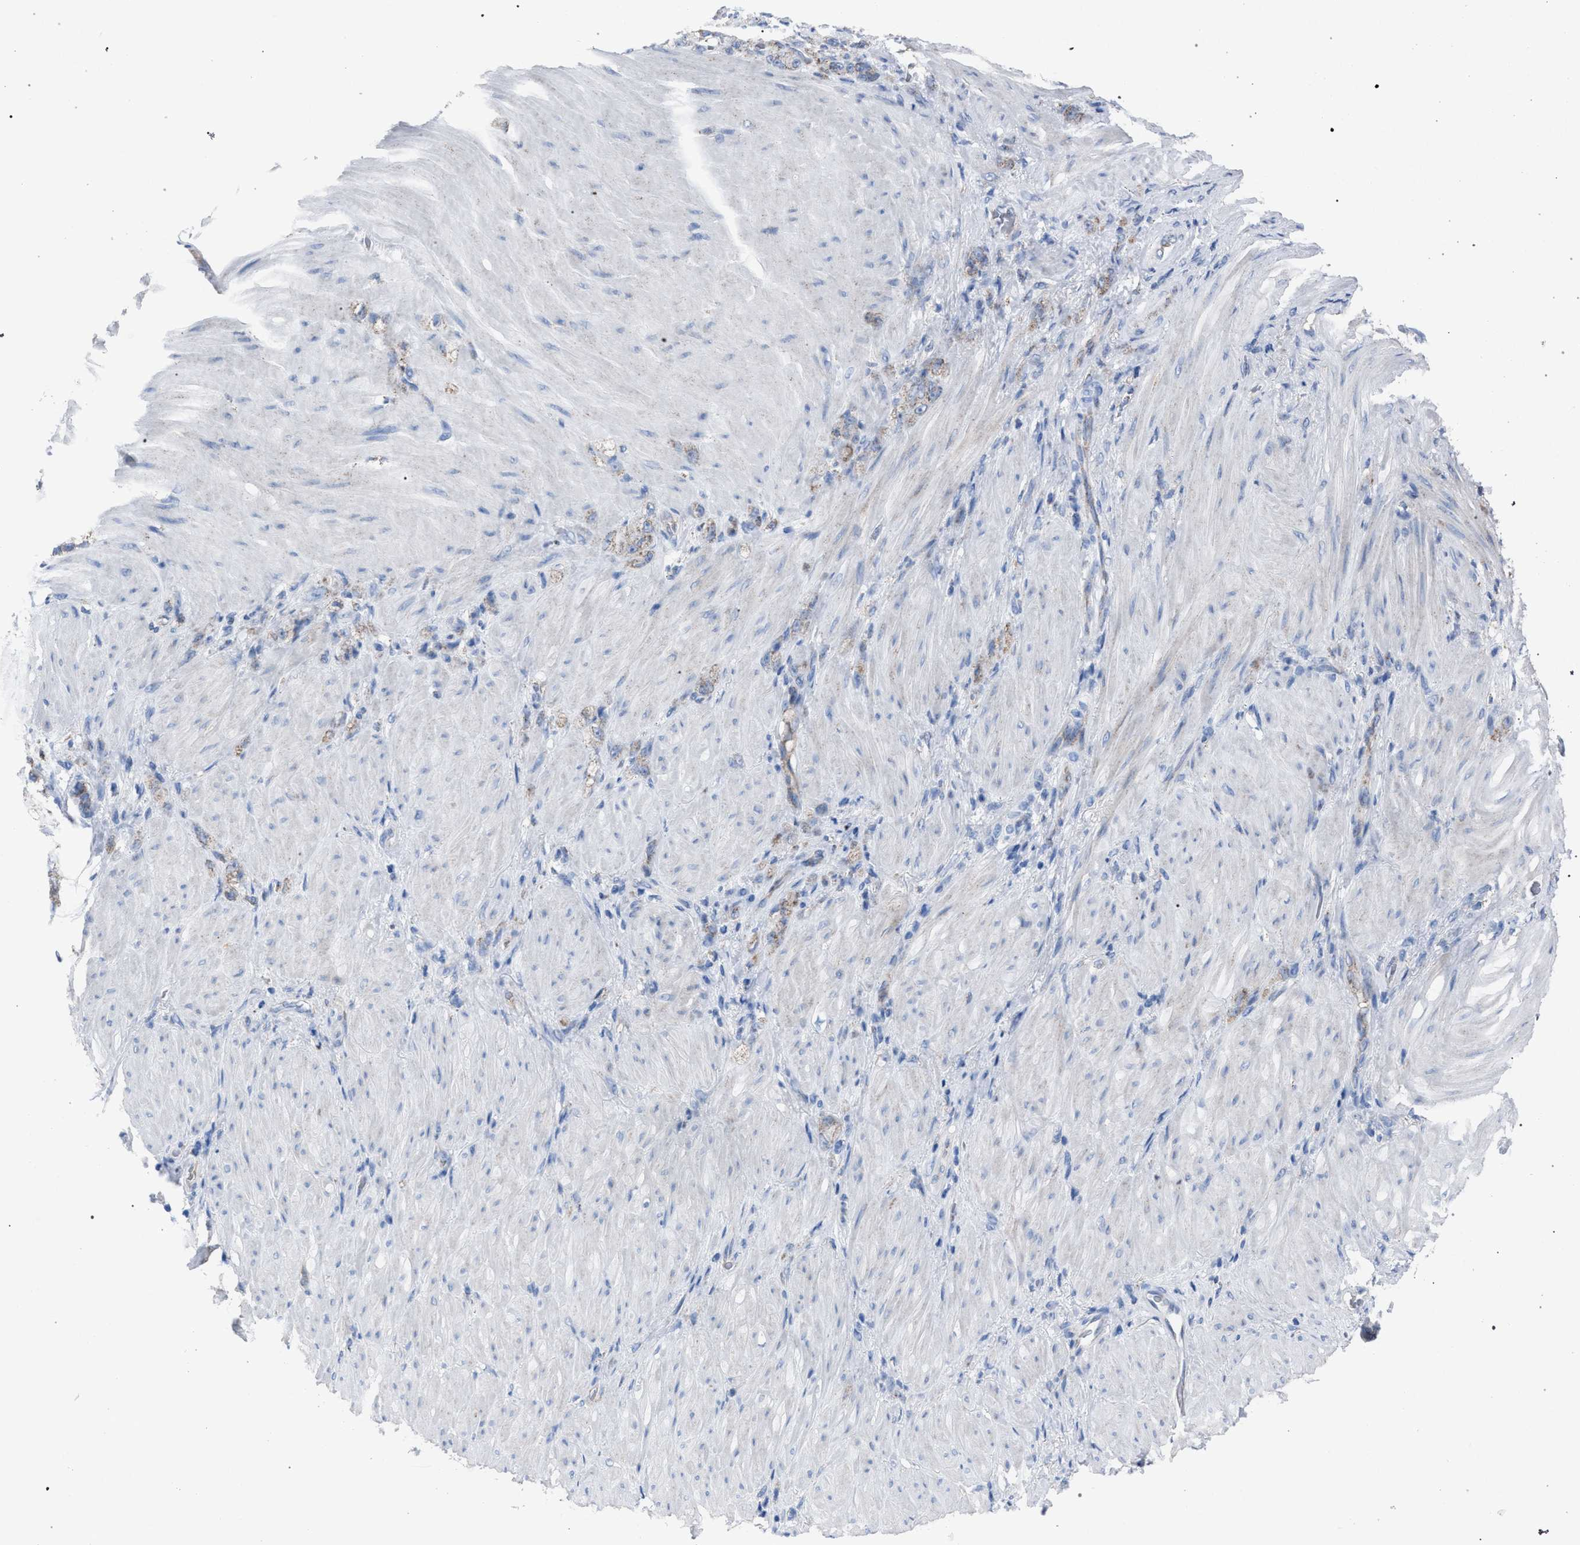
{"staining": {"intensity": "weak", "quantity": "<25%", "location": "cytoplasmic/membranous"}, "tissue": "stomach cancer", "cell_type": "Tumor cells", "image_type": "cancer", "snomed": [{"axis": "morphology", "description": "Normal tissue, NOS"}, {"axis": "morphology", "description": "Adenocarcinoma, NOS"}, {"axis": "topography", "description": "Stomach"}], "caption": "Stomach cancer was stained to show a protein in brown. There is no significant staining in tumor cells.", "gene": "HSD17B4", "patient": {"sex": "male", "age": 82}}